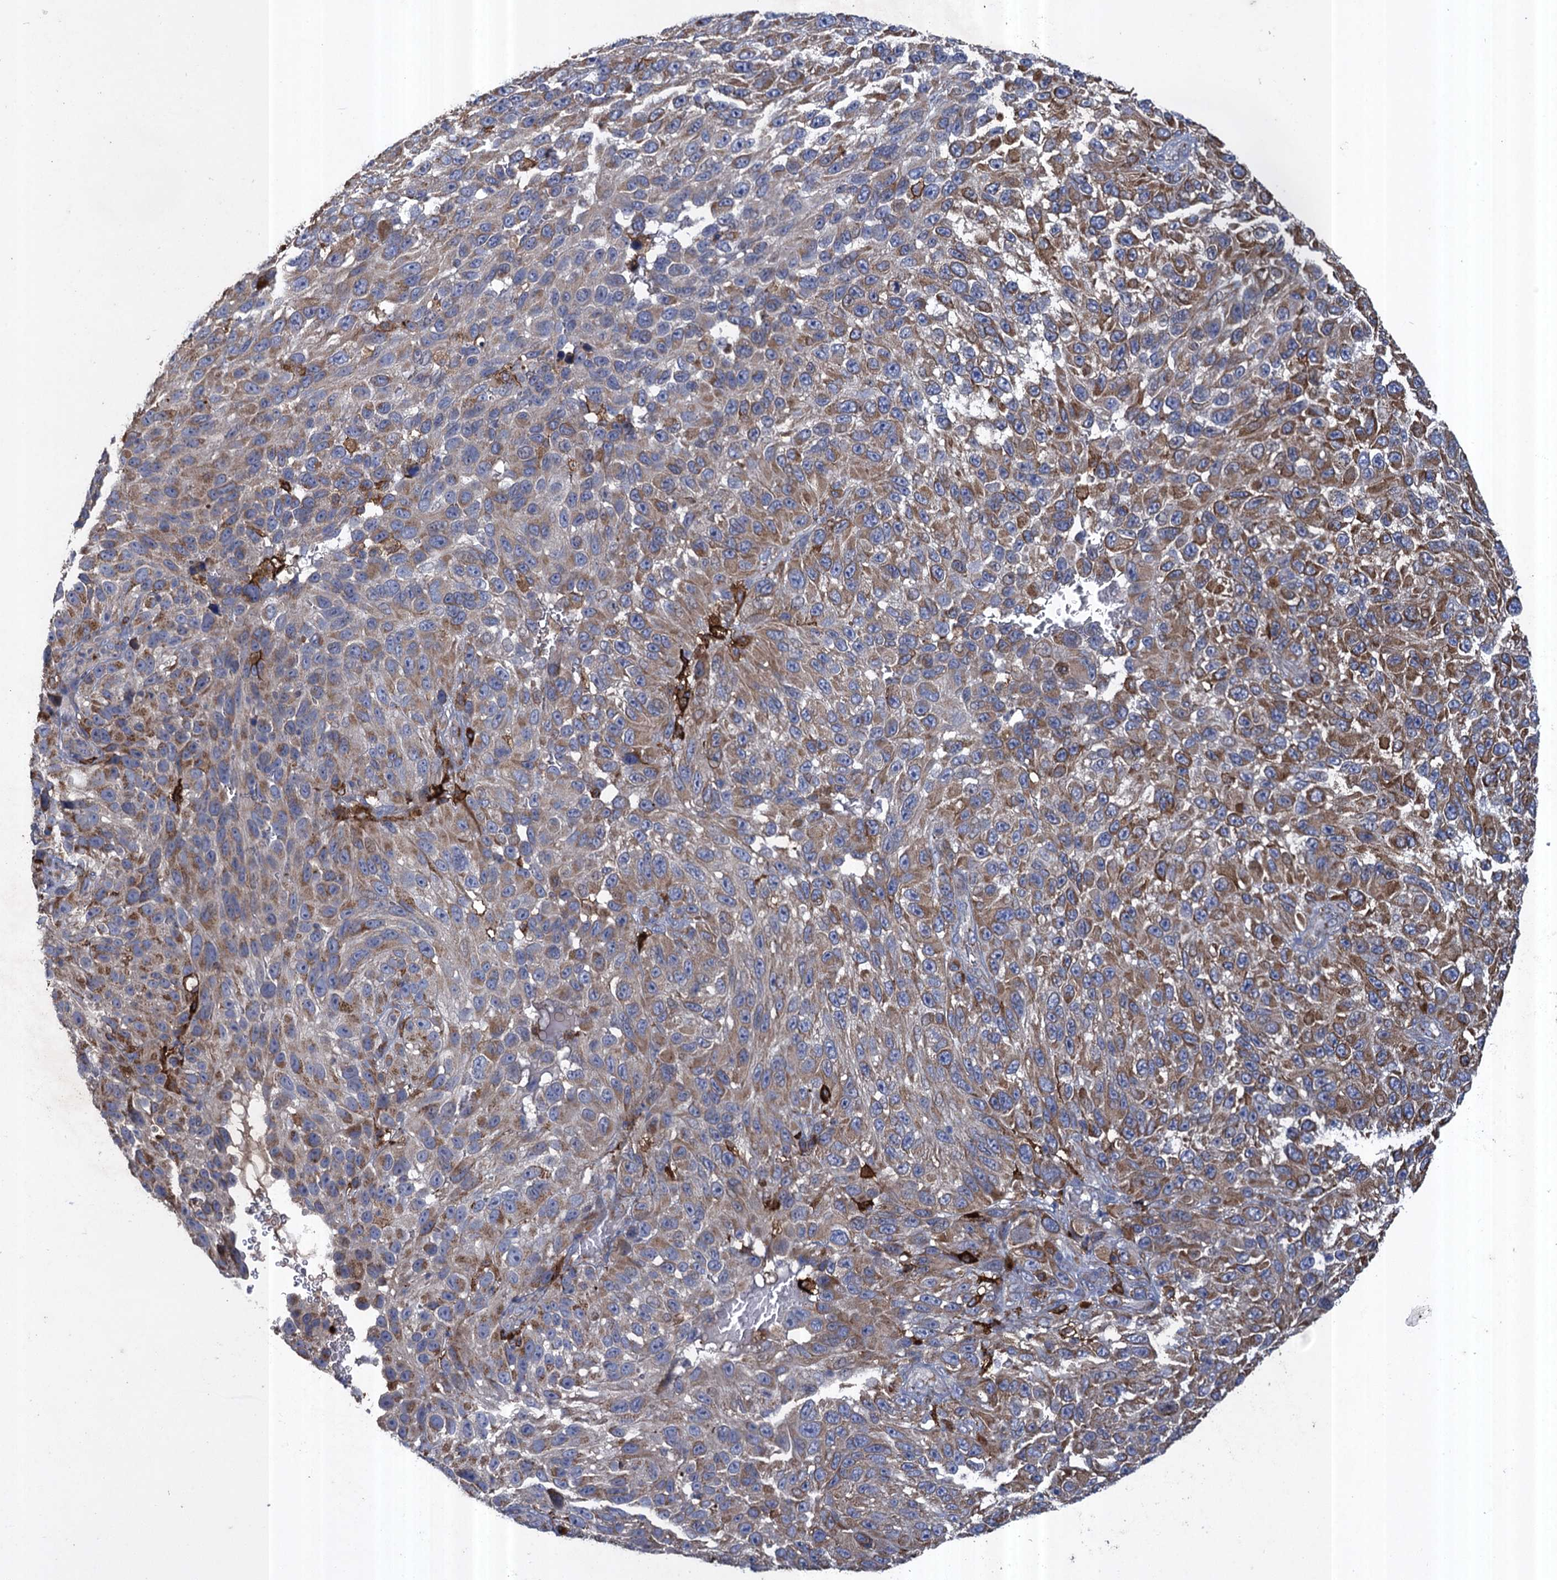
{"staining": {"intensity": "moderate", "quantity": ">75%", "location": "cytoplasmic/membranous"}, "tissue": "melanoma", "cell_type": "Tumor cells", "image_type": "cancer", "snomed": [{"axis": "morphology", "description": "Malignant melanoma, NOS"}, {"axis": "topography", "description": "Skin"}], "caption": "Immunohistochemical staining of melanoma demonstrates moderate cytoplasmic/membranous protein staining in approximately >75% of tumor cells.", "gene": "TXNDC11", "patient": {"sex": "female", "age": 96}}